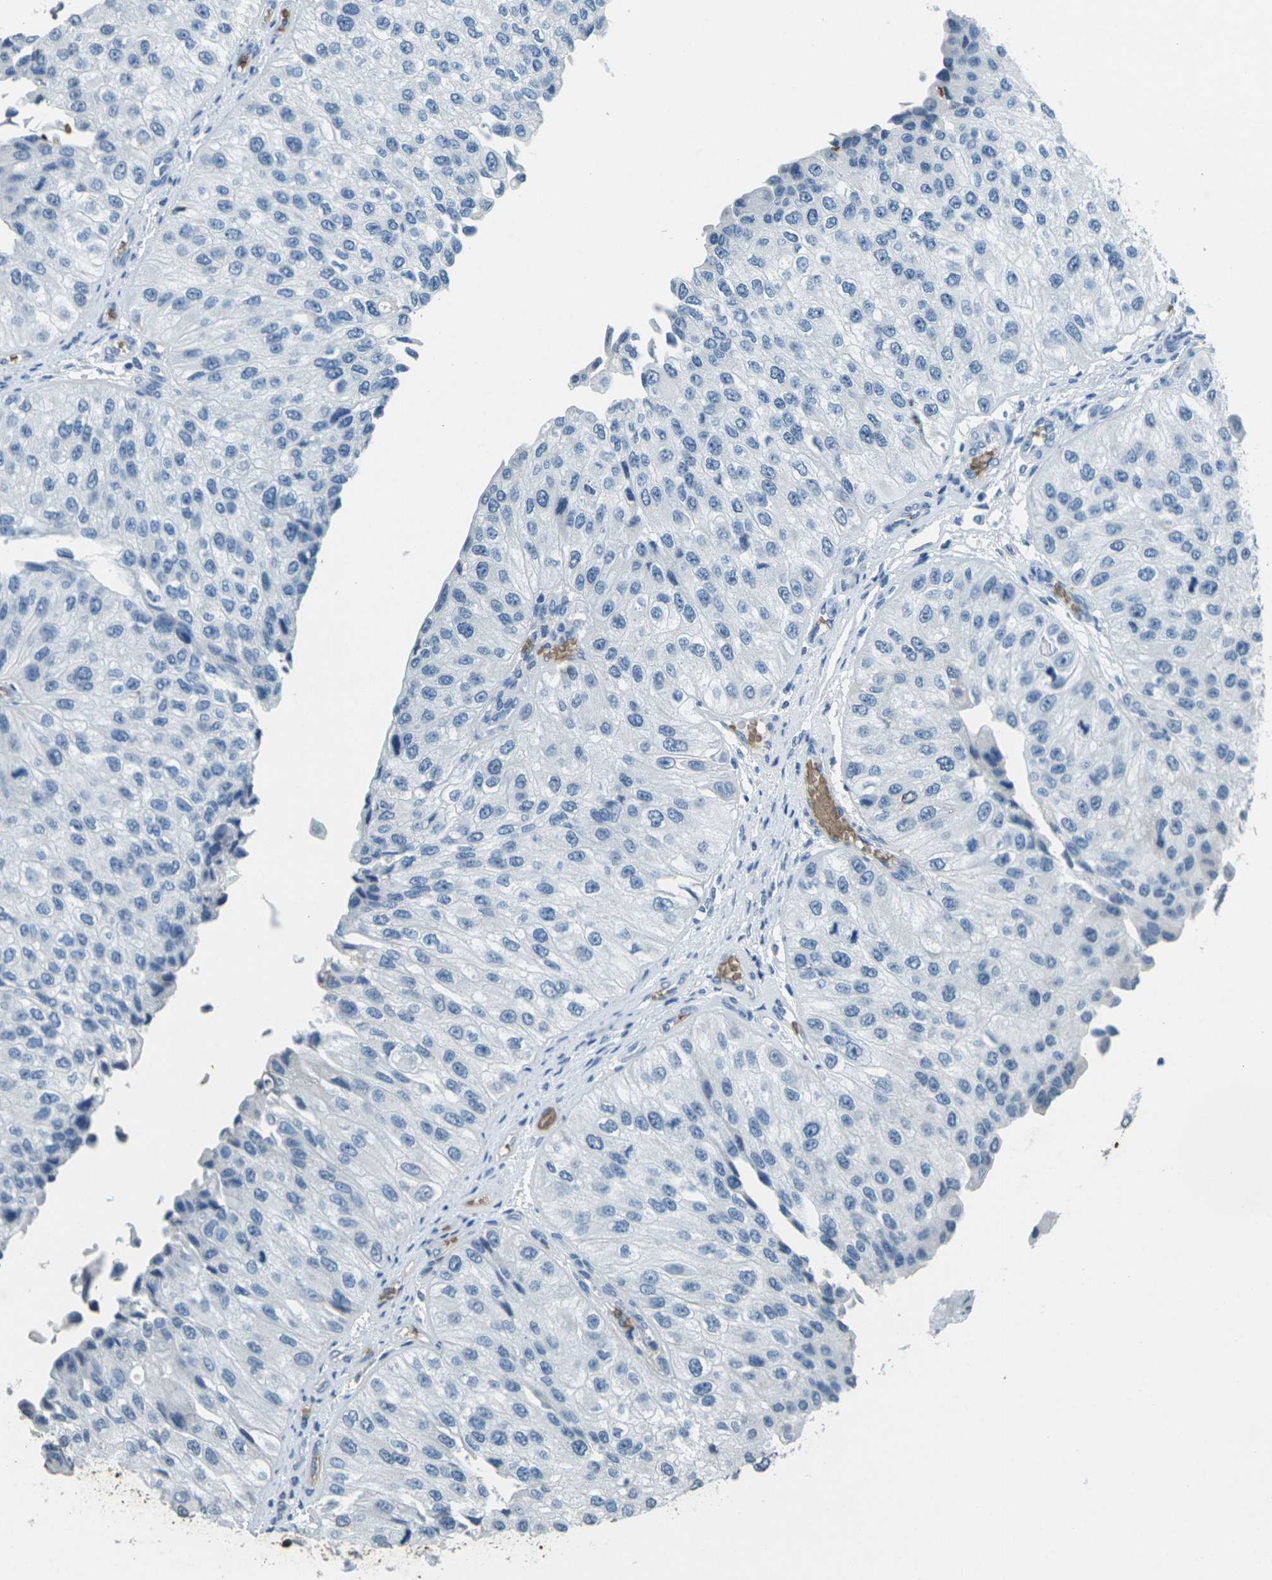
{"staining": {"intensity": "negative", "quantity": "none", "location": "none"}, "tissue": "urothelial cancer", "cell_type": "Tumor cells", "image_type": "cancer", "snomed": [{"axis": "morphology", "description": "Urothelial carcinoma, High grade"}, {"axis": "topography", "description": "Kidney"}, {"axis": "topography", "description": "Urinary bladder"}], "caption": "This is a photomicrograph of immunohistochemistry staining of urothelial carcinoma (high-grade), which shows no positivity in tumor cells.", "gene": "HBB", "patient": {"sex": "male", "age": 77}}